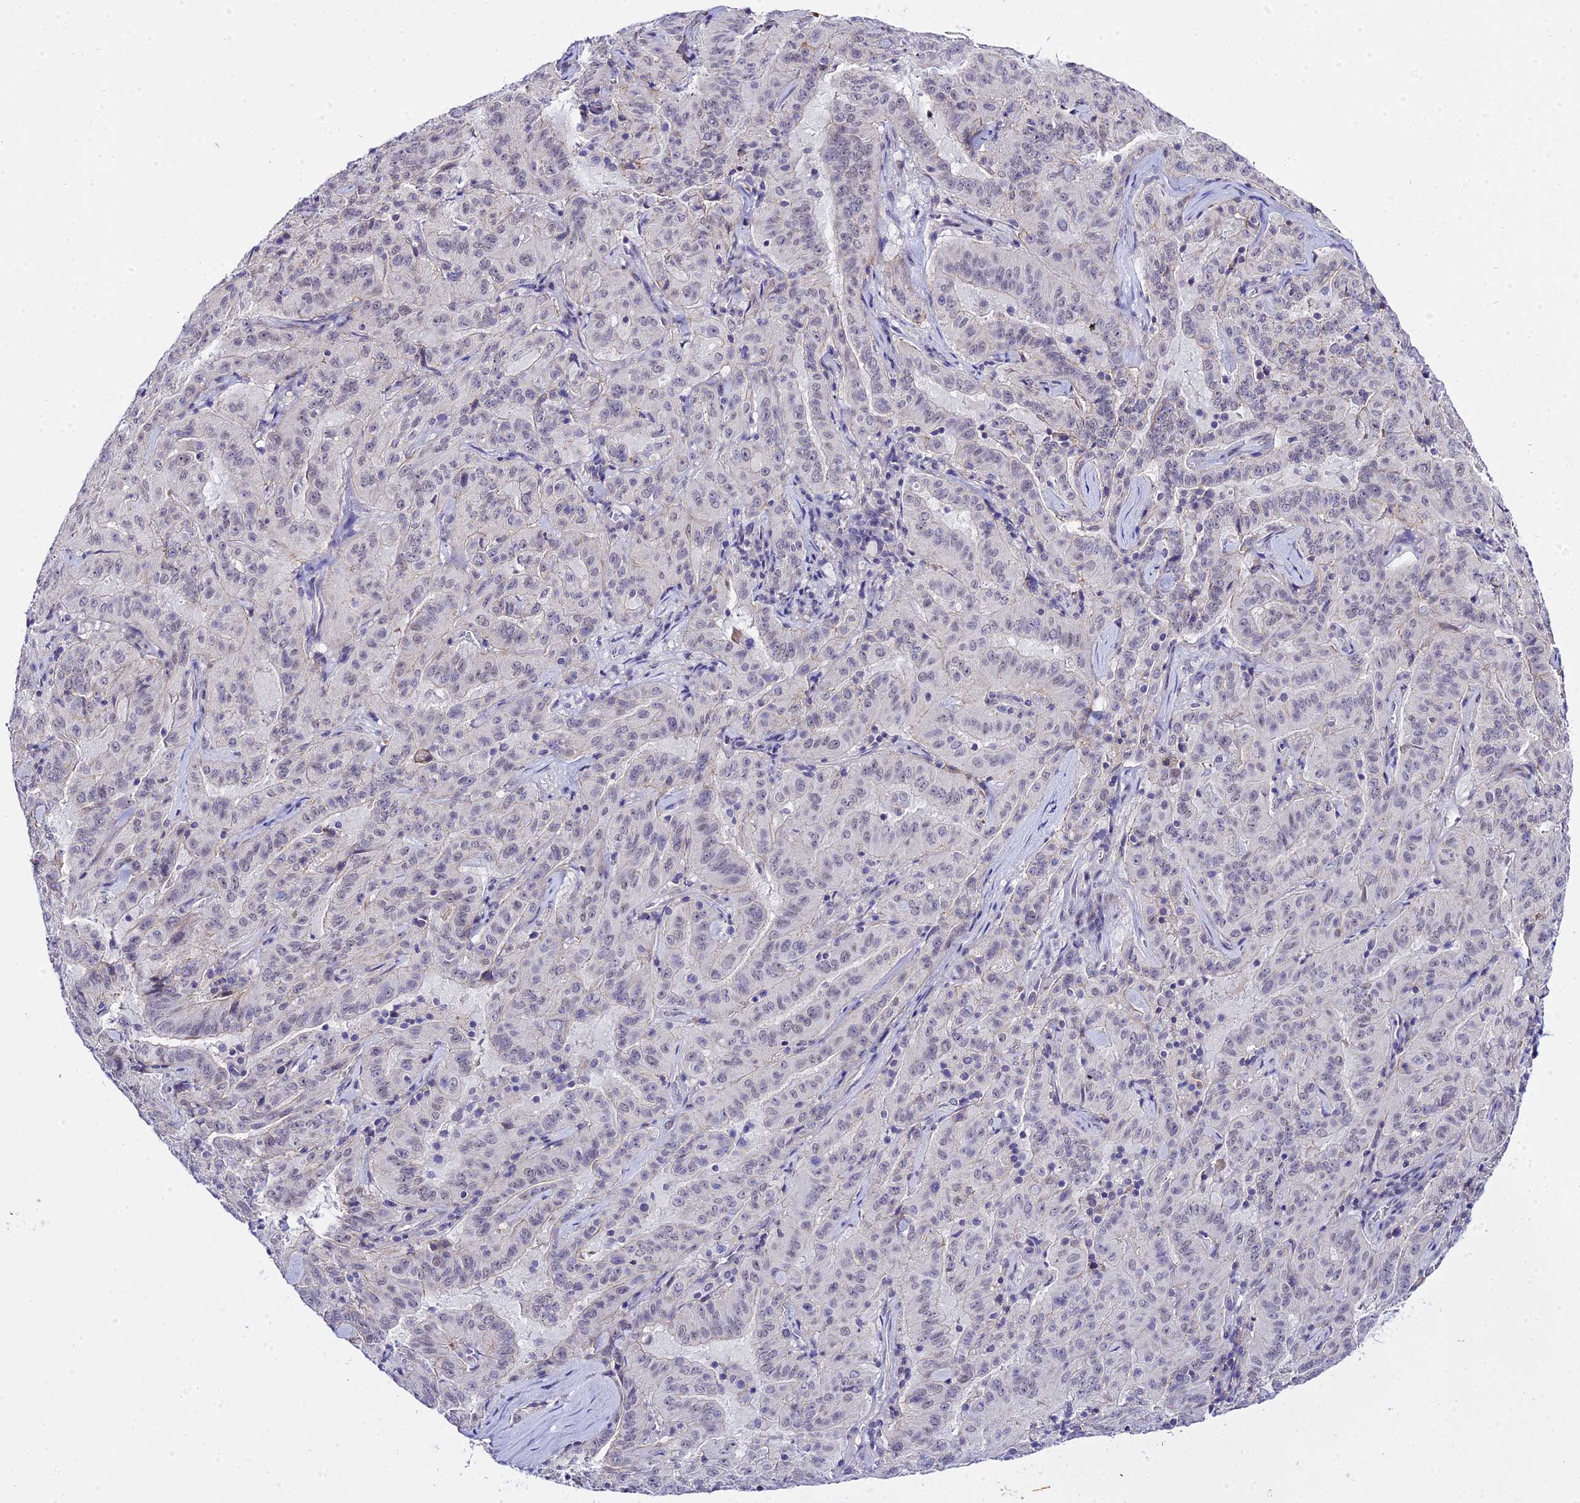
{"staining": {"intensity": "negative", "quantity": "none", "location": "none"}, "tissue": "pancreatic cancer", "cell_type": "Tumor cells", "image_type": "cancer", "snomed": [{"axis": "morphology", "description": "Adenocarcinoma, NOS"}, {"axis": "topography", "description": "Pancreas"}], "caption": "Pancreatic cancer stained for a protein using immunohistochemistry demonstrates no staining tumor cells.", "gene": "ZNF628", "patient": {"sex": "male", "age": 63}}